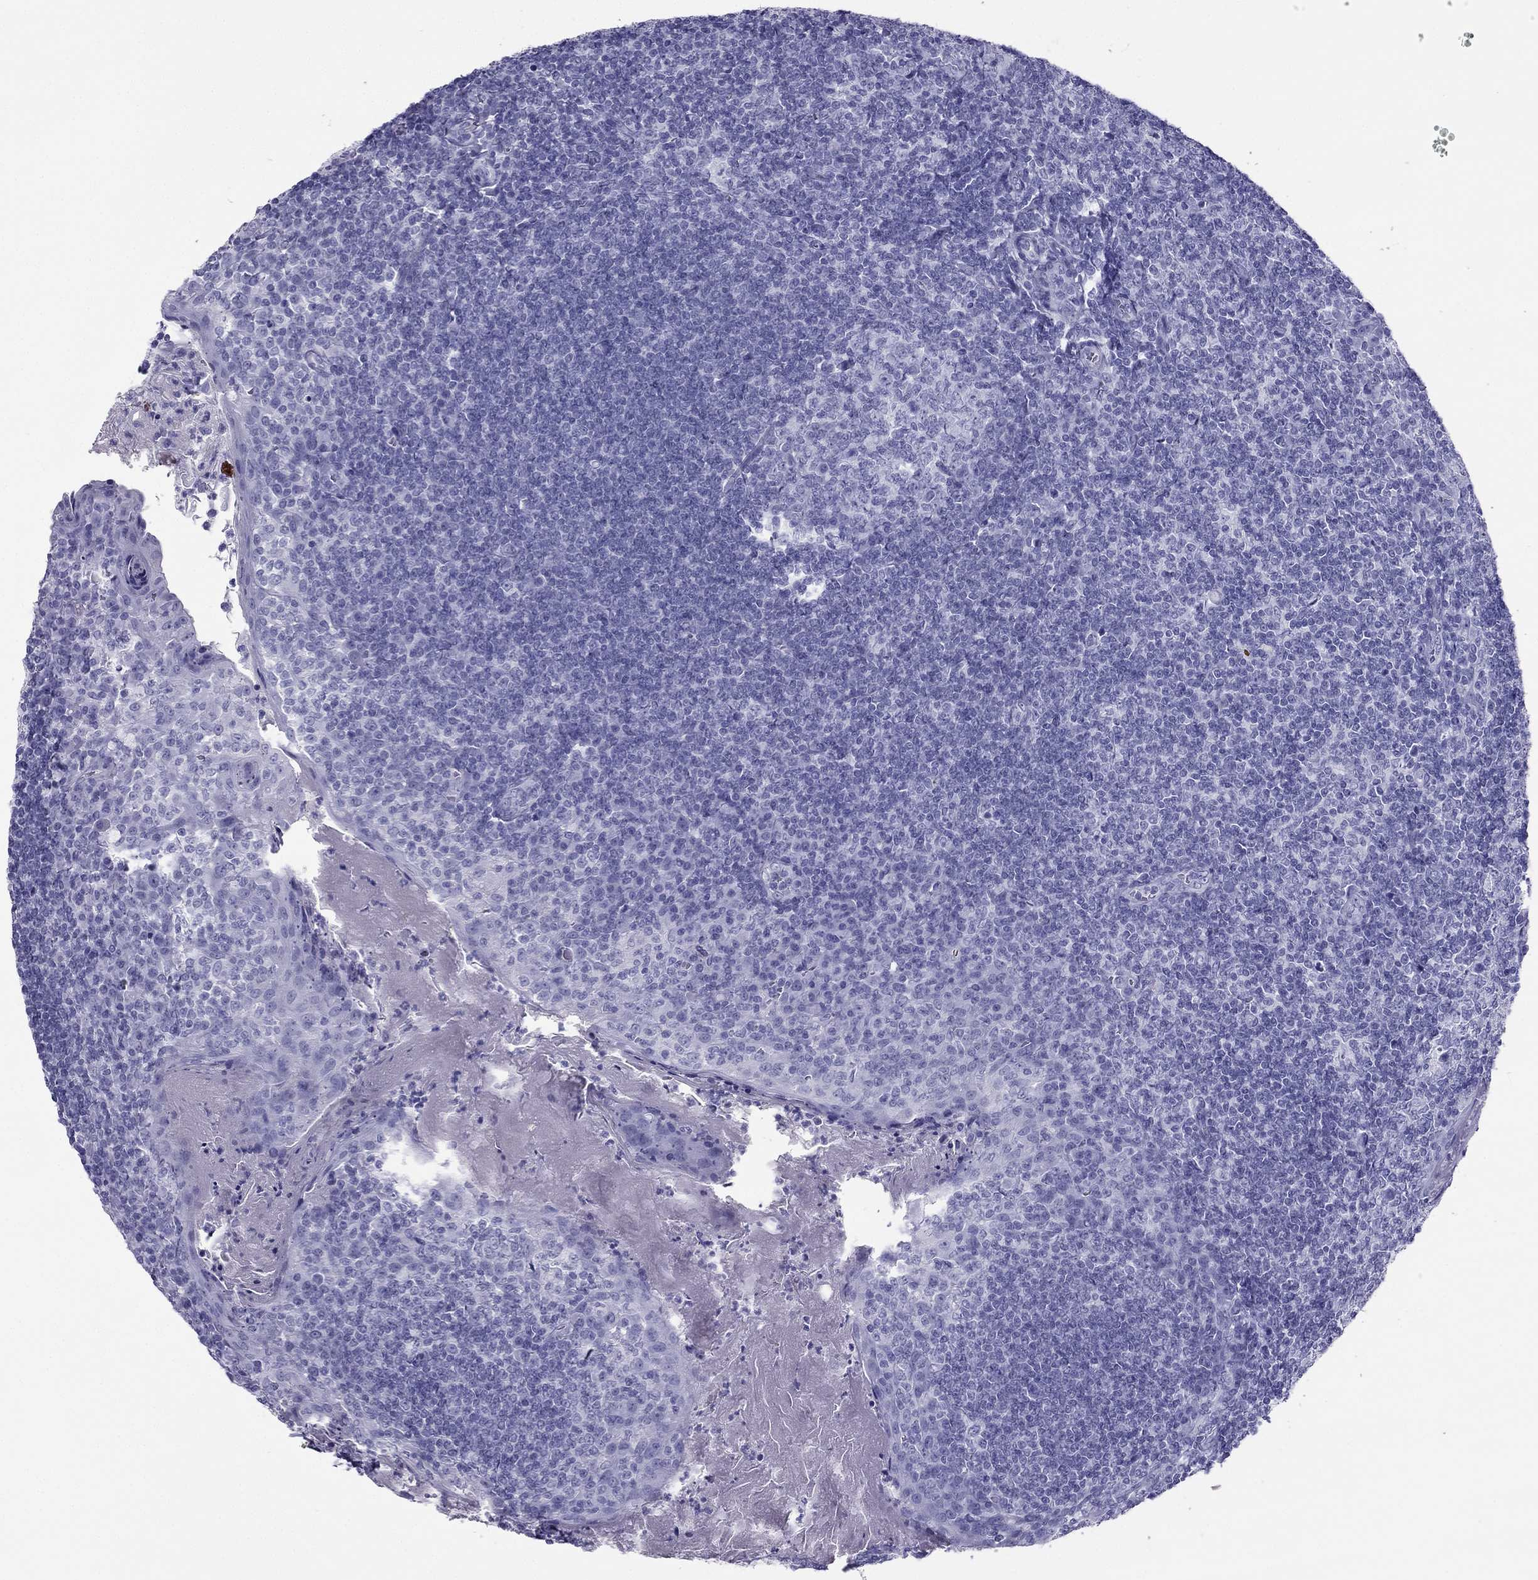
{"staining": {"intensity": "negative", "quantity": "none", "location": "none"}, "tissue": "tonsil", "cell_type": "Germinal center cells", "image_type": "normal", "snomed": [{"axis": "morphology", "description": "Normal tissue, NOS"}, {"axis": "topography", "description": "Tonsil"}], "caption": "This is an immunohistochemistry histopathology image of unremarkable human tonsil. There is no staining in germinal center cells.", "gene": "PDE6A", "patient": {"sex": "female", "age": 13}}